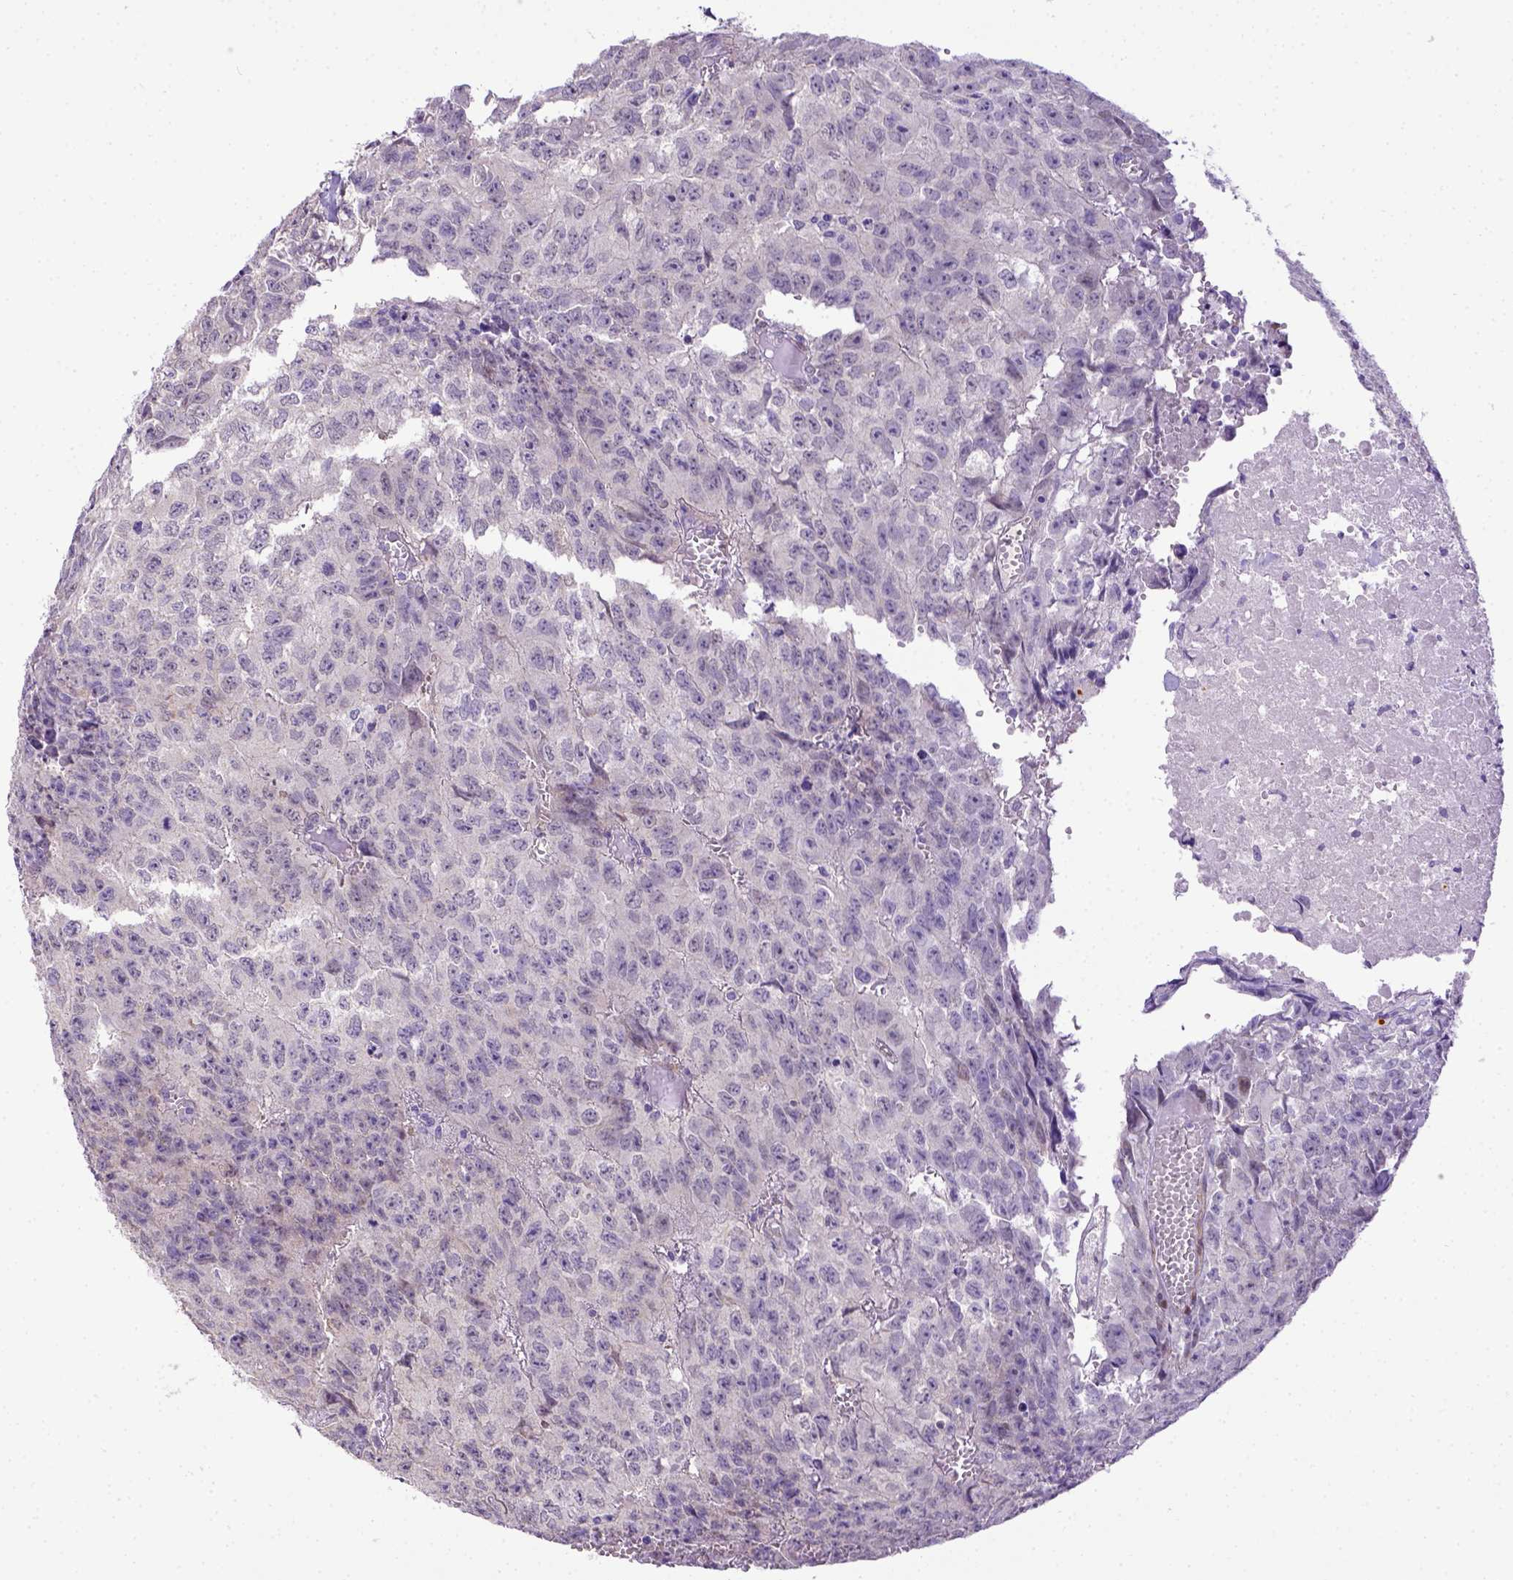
{"staining": {"intensity": "negative", "quantity": "none", "location": "none"}, "tissue": "testis cancer", "cell_type": "Tumor cells", "image_type": "cancer", "snomed": [{"axis": "morphology", "description": "Carcinoma, Embryonal, NOS"}, {"axis": "morphology", "description": "Teratoma, malignant, NOS"}, {"axis": "topography", "description": "Testis"}], "caption": "A micrograph of human testis embryonal carcinoma is negative for staining in tumor cells. (Stains: DAB IHC with hematoxylin counter stain, Microscopy: brightfield microscopy at high magnification).", "gene": "BTN1A1", "patient": {"sex": "male", "age": 24}}